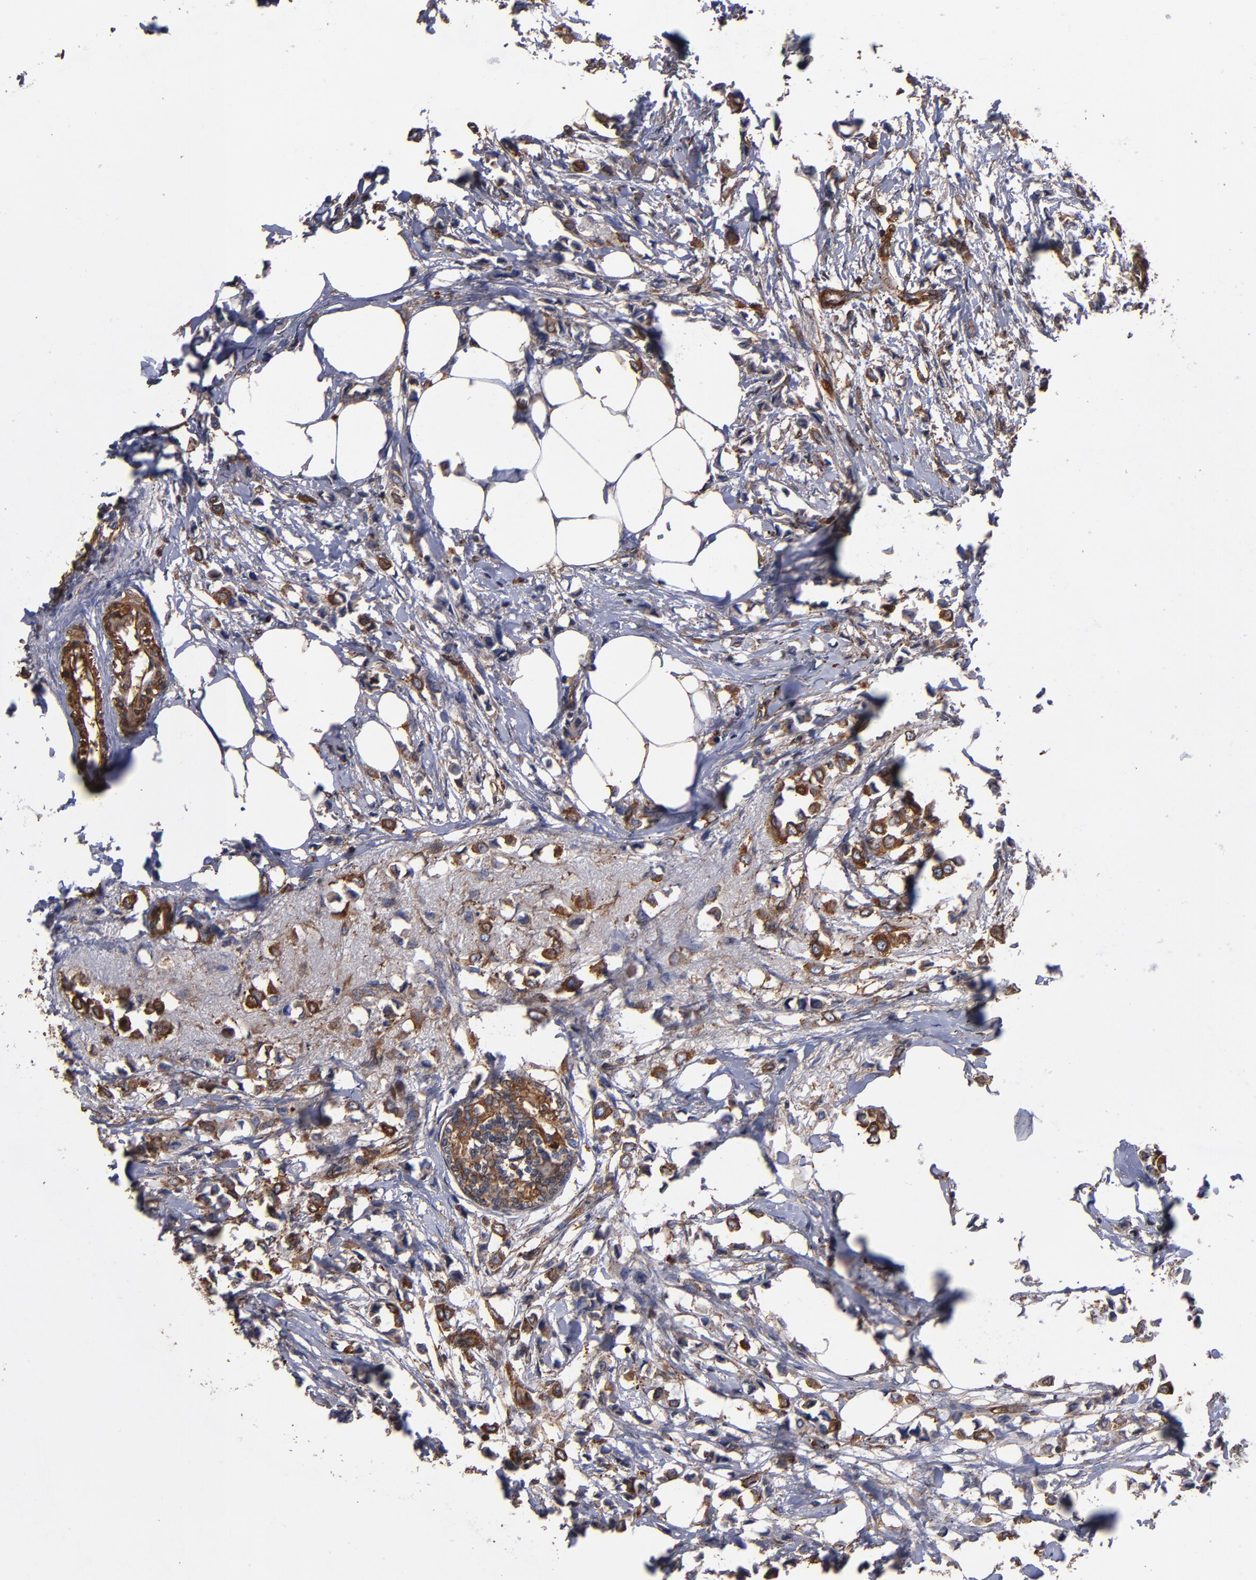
{"staining": {"intensity": "moderate", "quantity": ">75%", "location": "cytoplasmic/membranous"}, "tissue": "breast cancer", "cell_type": "Tumor cells", "image_type": "cancer", "snomed": [{"axis": "morphology", "description": "Lobular carcinoma"}, {"axis": "topography", "description": "Breast"}], "caption": "A medium amount of moderate cytoplasmic/membranous staining is appreciated in approximately >75% of tumor cells in breast lobular carcinoma tissue. (IHC, brightfield microscopy, high magnification).", "gene": "ACTN4", "patient": {"sex": "female", "age": 51}}